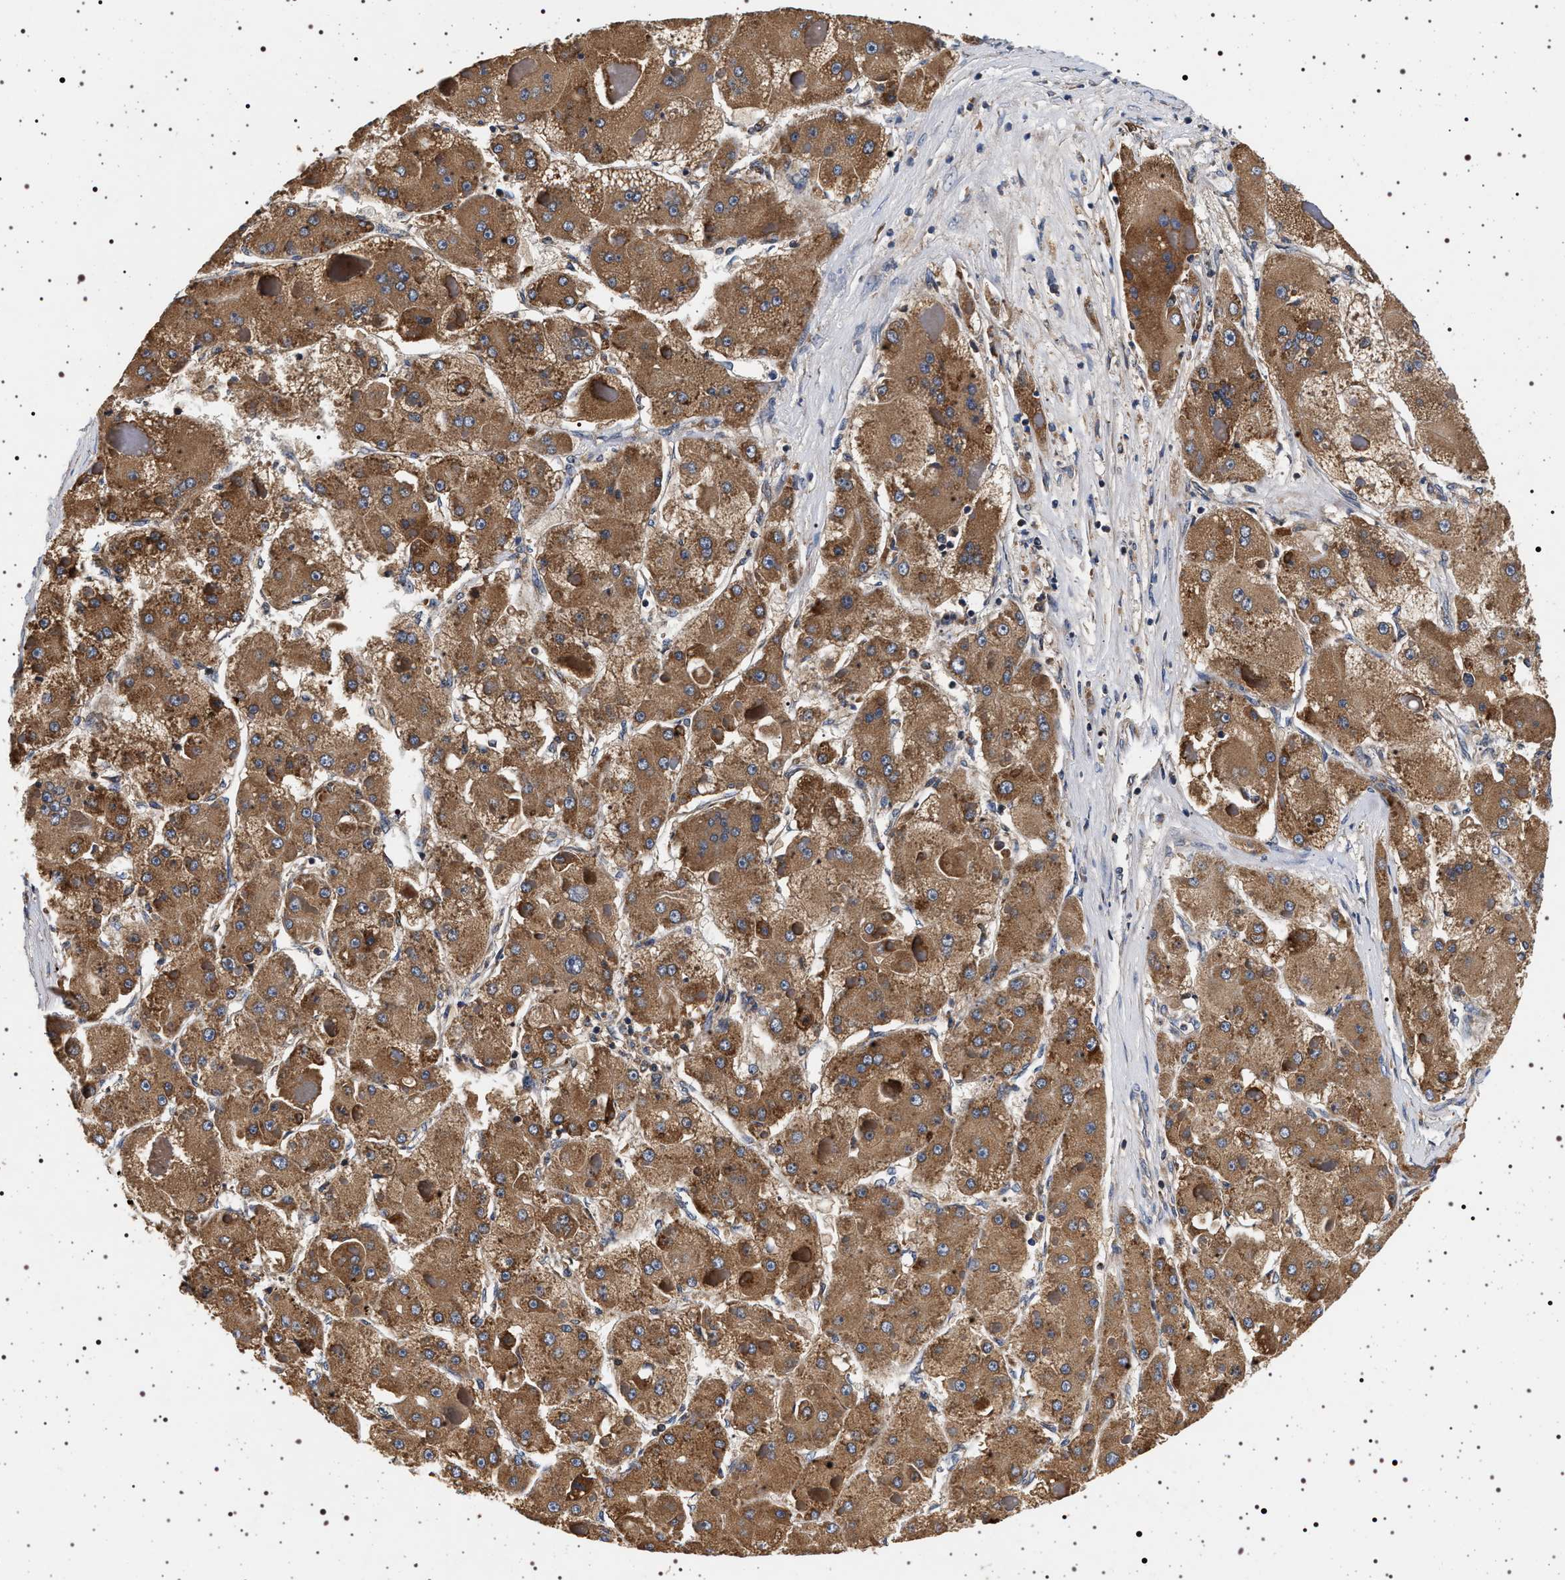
{"staining": {"intensity": "moderate", "quantity": ">75%", "location": "cytoplasmic/membranous"}, "tissue": "liver cancer", "cell_type": "Tumor cells", "image_type": "cancer", "snomed": [{"axis": "morphology", "description": "Carcinoma, Hepatocellular, NOS"}, {"axis": "topography", "description": "Liver"}], "caption": "IHC (DAB) staining of liver hepatocellular carcinoma demonstrates moderate cytoplasmic/membranous protein staining in about >75% of tumor cells. (brown staining indicates protein expression, while blue staining denotes nuclei).", "gene": "DCBLD2", "patient": {"sex": "female", "age": 73}}